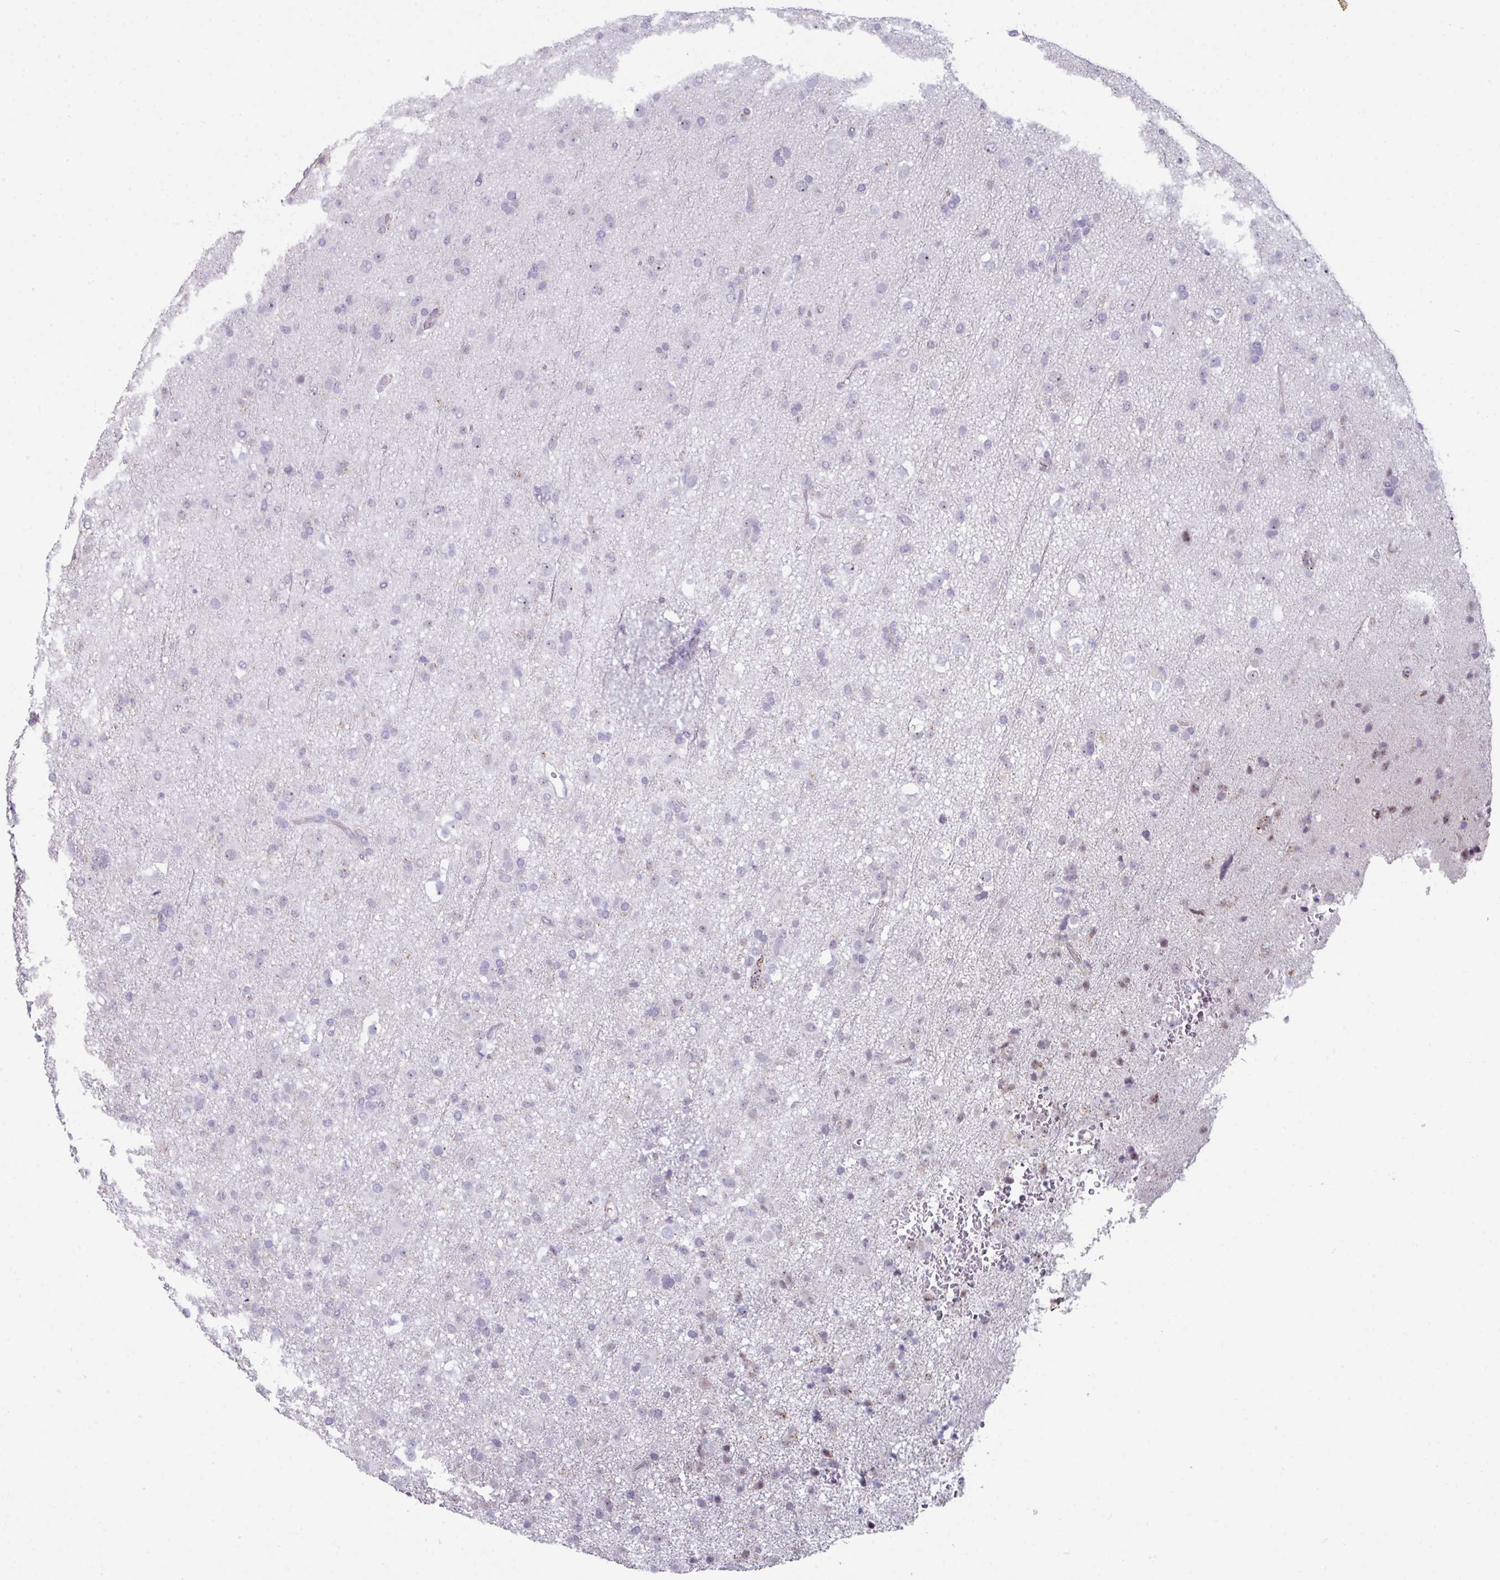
{"staining": {"intensity": "negative", "quantity": "none", "location": "none"}, "tissue": "glioma", "cell_type": "Tumor cells", "image_type": "cancer", "snomed": [{"axis": "morphology", "description": "Glioma, malignant, Low grade"}, {"axis": "topography", "description": "Brain"}], "caption": "Histopathology image shows no protein expression in tumor cells of low-grade glioma (malignant) tissue.", "gene": "BMS1", "patient": {"sex": "male", "age": 65}}